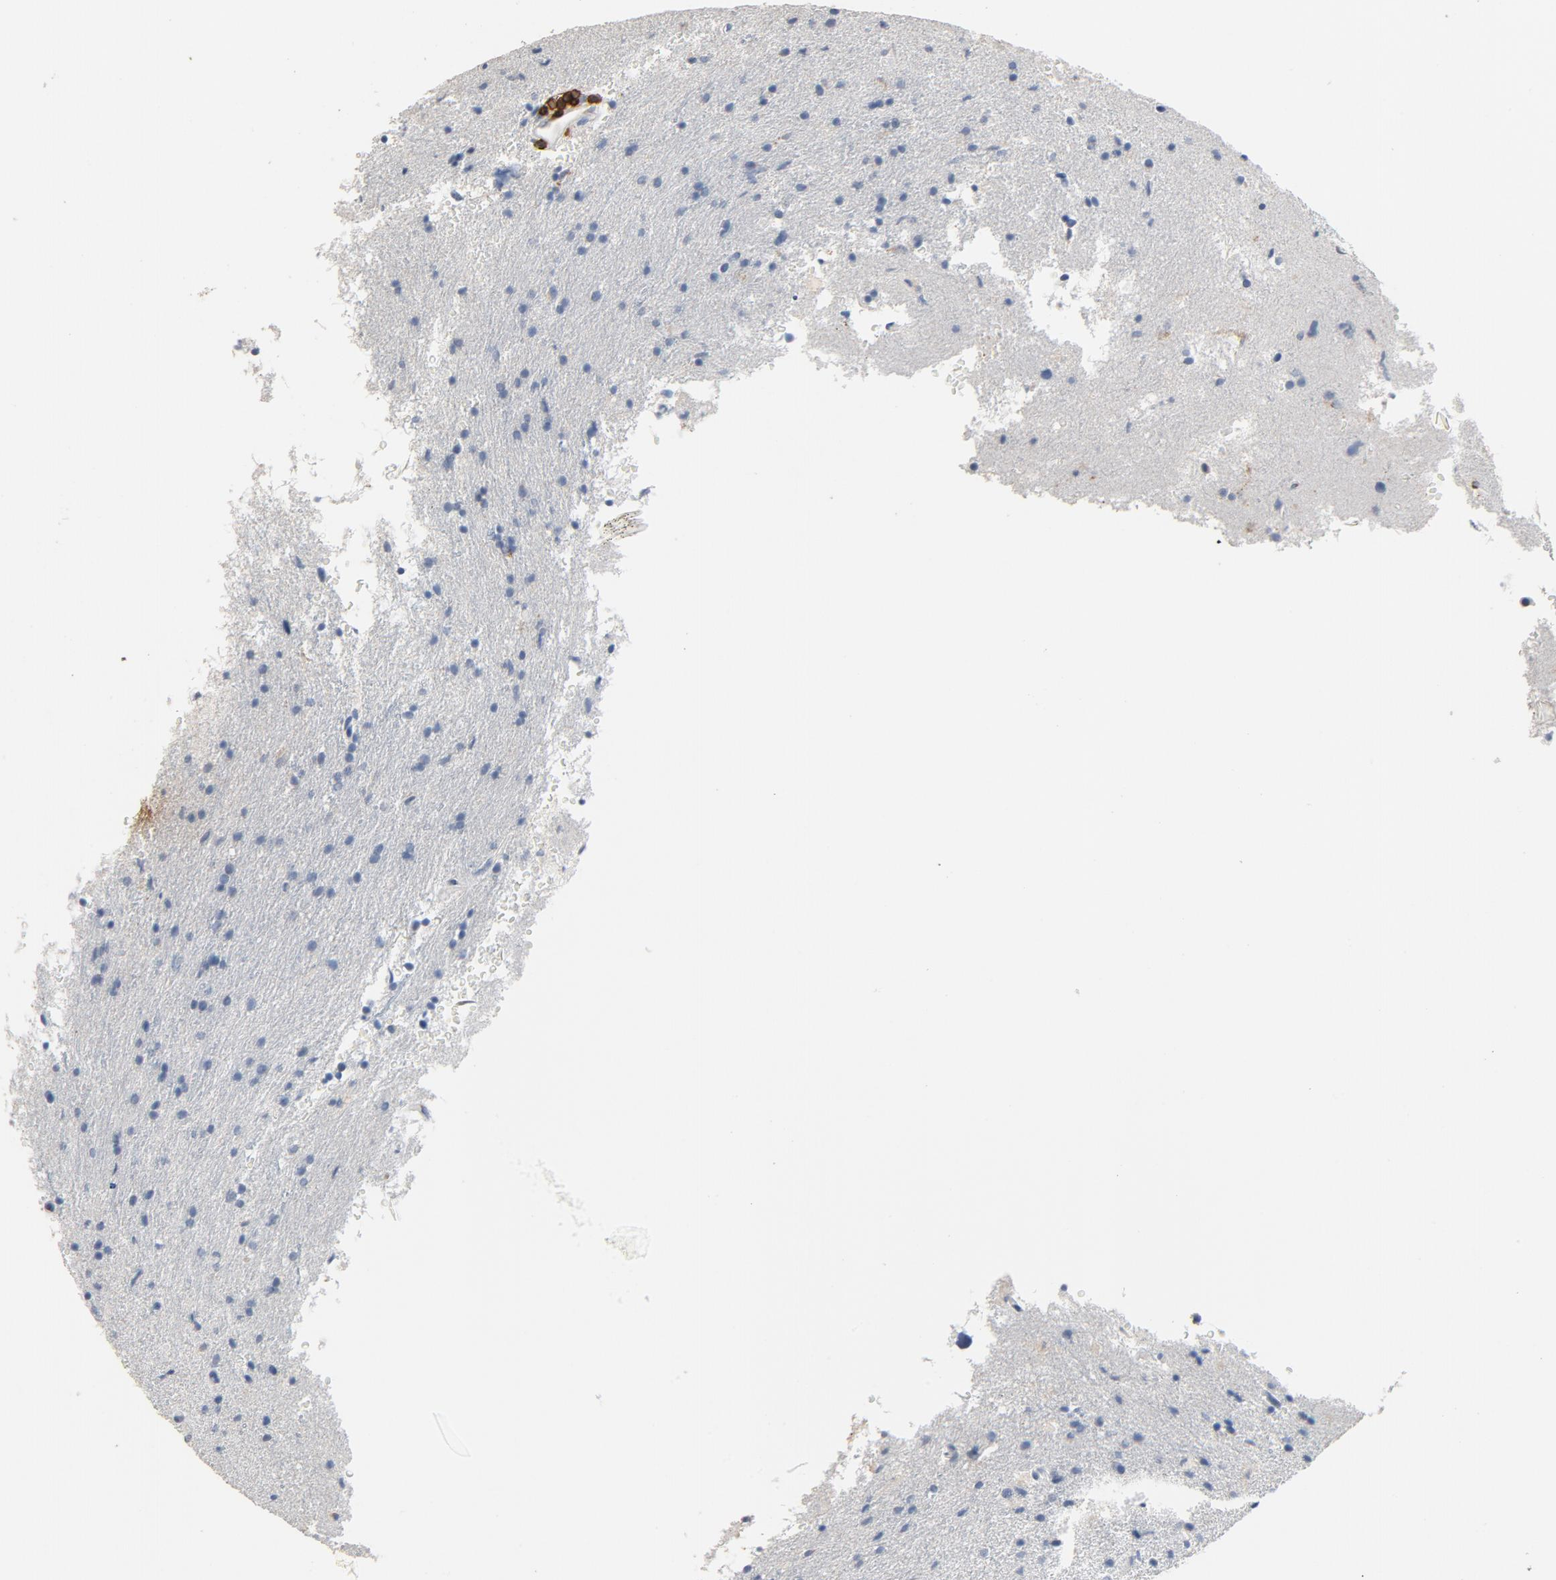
{"staining": {"intensity": "negative", "quantity": "none", "location": "none"}, "tissue": "glioma", "cell_type": "Tumor cells", "image_type": "cancer", "snomed": [{"axis": "morphology", "description": "Glioma, malignant, High grade"}, {"axis": "topography", "description": "Brain"}], "caption": "Human glioma stained for a protein using IHC displays no expression in tumor cells.", "gene": "CD247", "patient": {"sex": "male", "age": 33}}